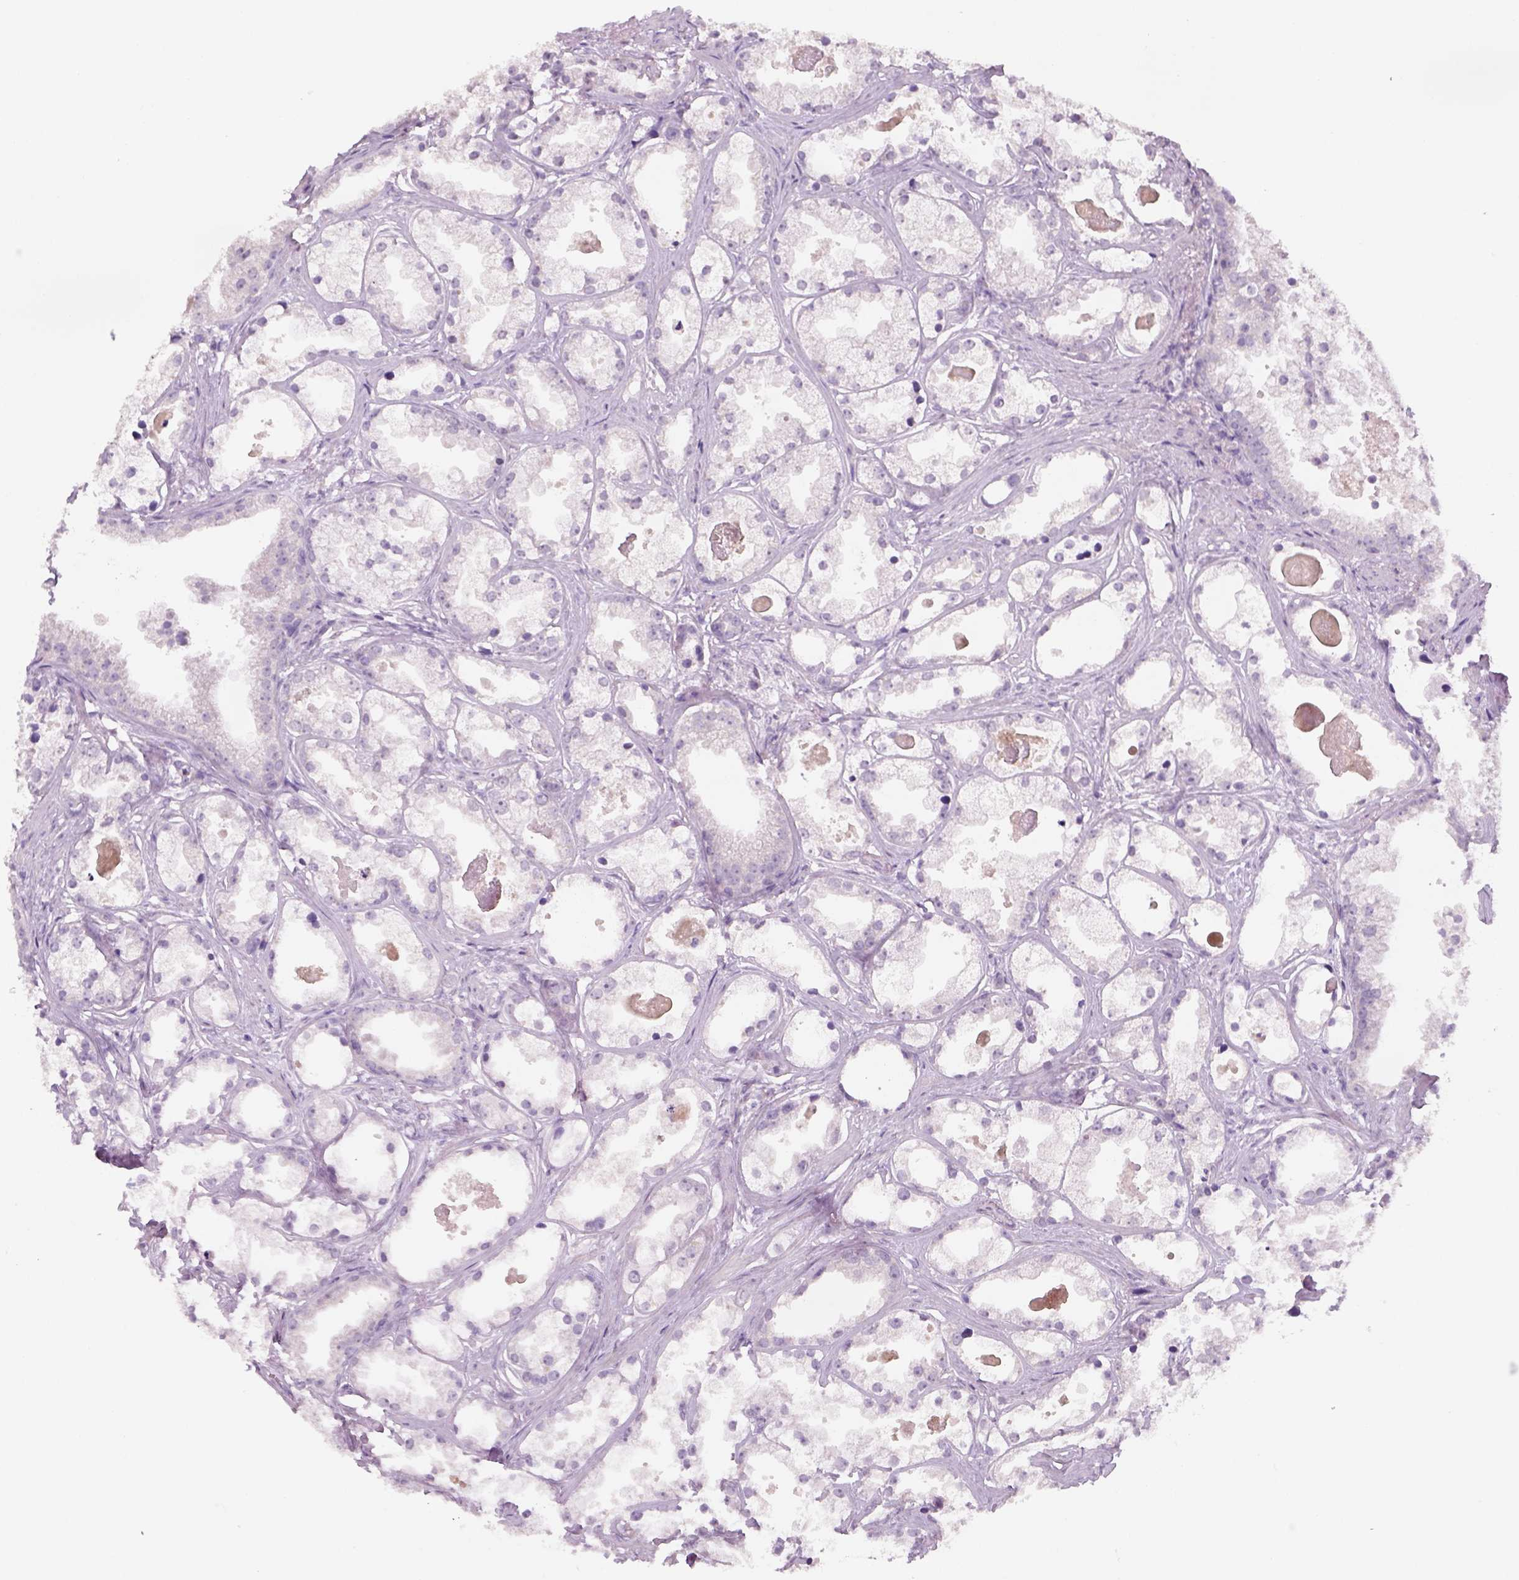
{"staining": {"intensity": "negative", "quantity": "none", "location": "none"}, "tissue": "prostate cancer", "cell_type": "Tumor cells", "image_type": "cancer", "snomed": [{"axis": "morphology", "description": "Adenocarcinoma, Low grade"}, {"axis": "topography", "description": "Prostate"}], "caption": "Immunohistochemical staining of prostate adenocarcinoma (low-grade) reveals no significant expression in tumor cells.", "gene": "GFI1B", "patient": {"sex": "male", "age": 65}}